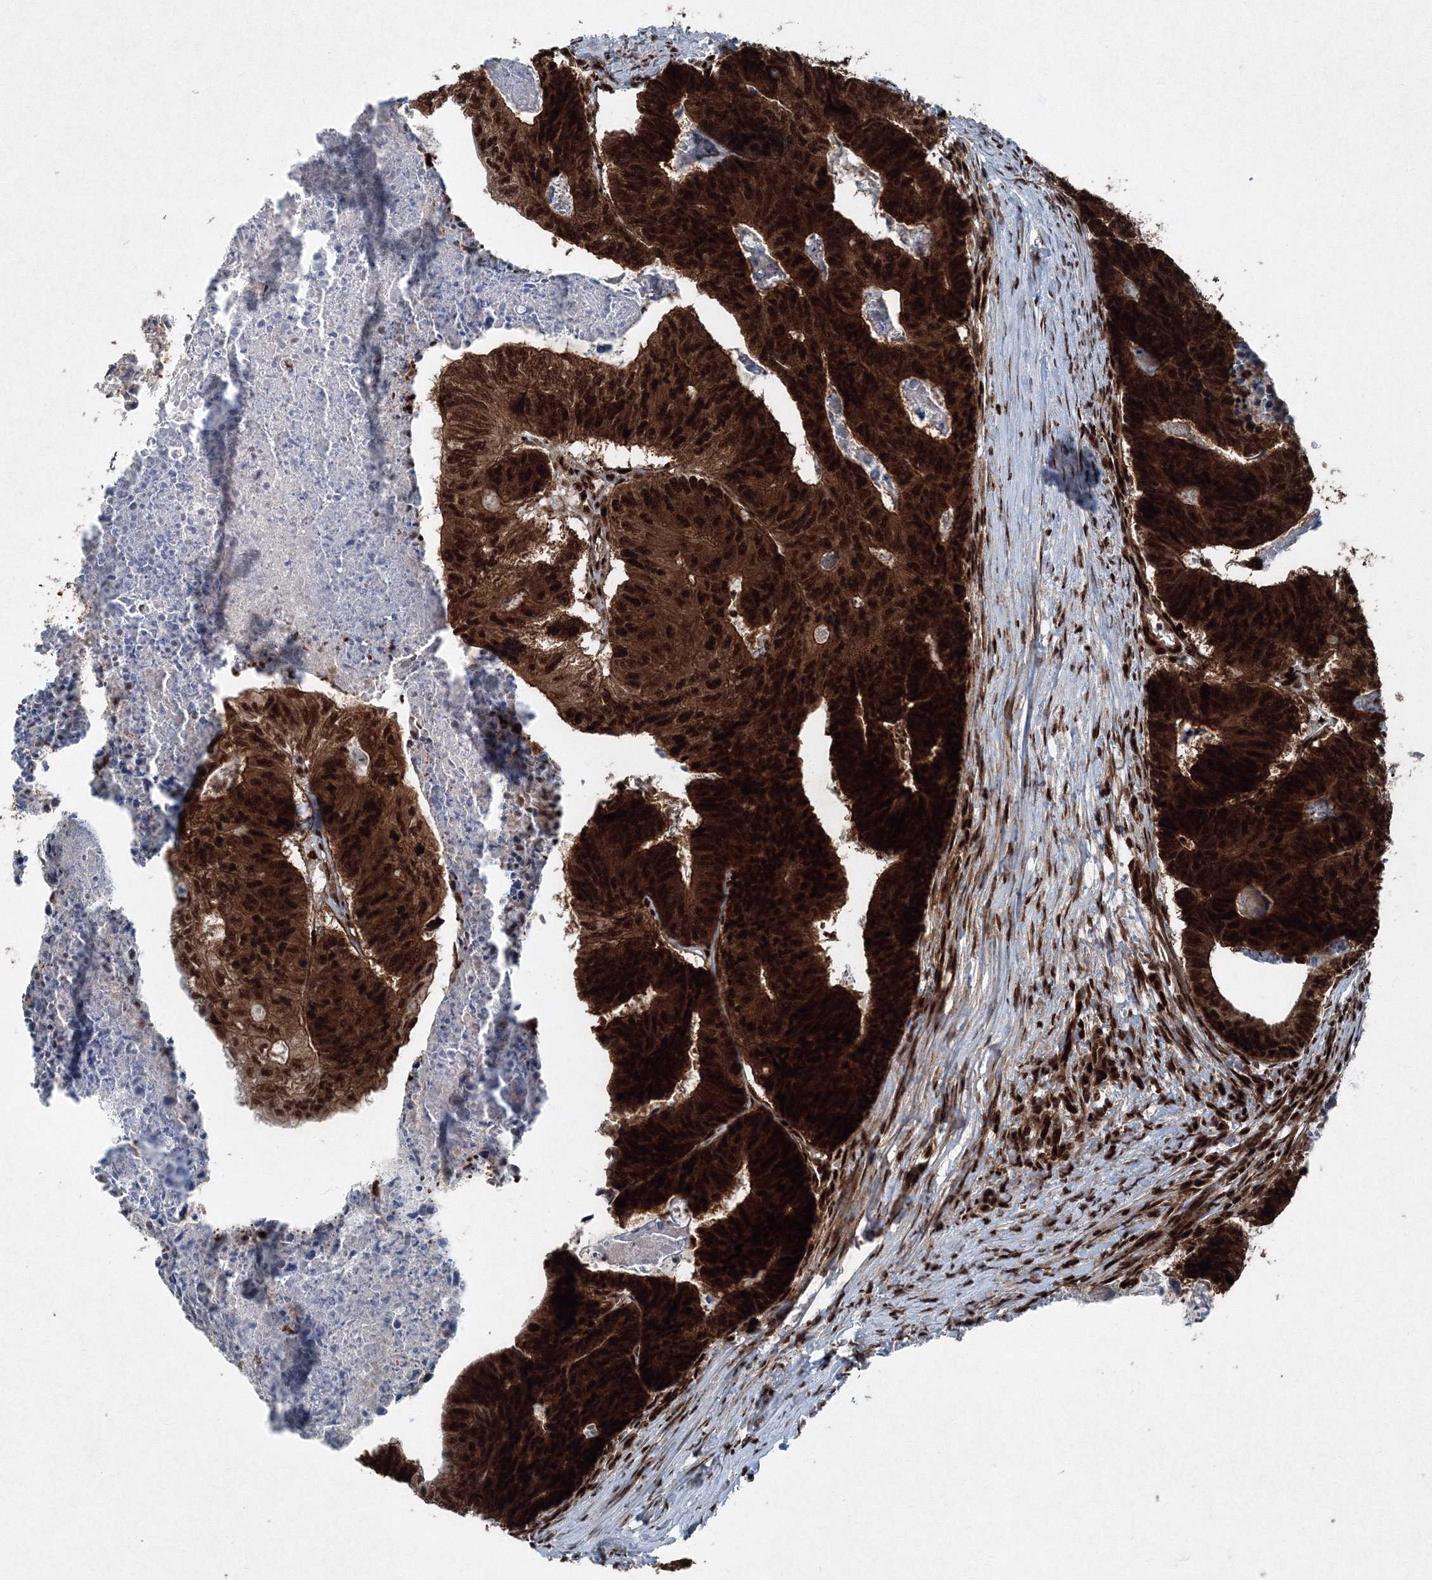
{"staining": {"intensity": "strong", "quantity": ">75%", "location": "cytoplasmic/membranous,nuclear"}, "tissue": "colorectal cancer", "cell_type": "Tumor cells", "image_type": "cancer", "snomed": [{"axis": "morphology", "description": "Adenocarcinoma, NOS"}, {"axis": "topography", "description": "Colon"}], "caption": "Human colorectal adenocarcinoma stained with a protein marker exhibits strong staining in tumor cells.", "gene": "SNRPC", "patient": {"sex": "female", "age": 67}}